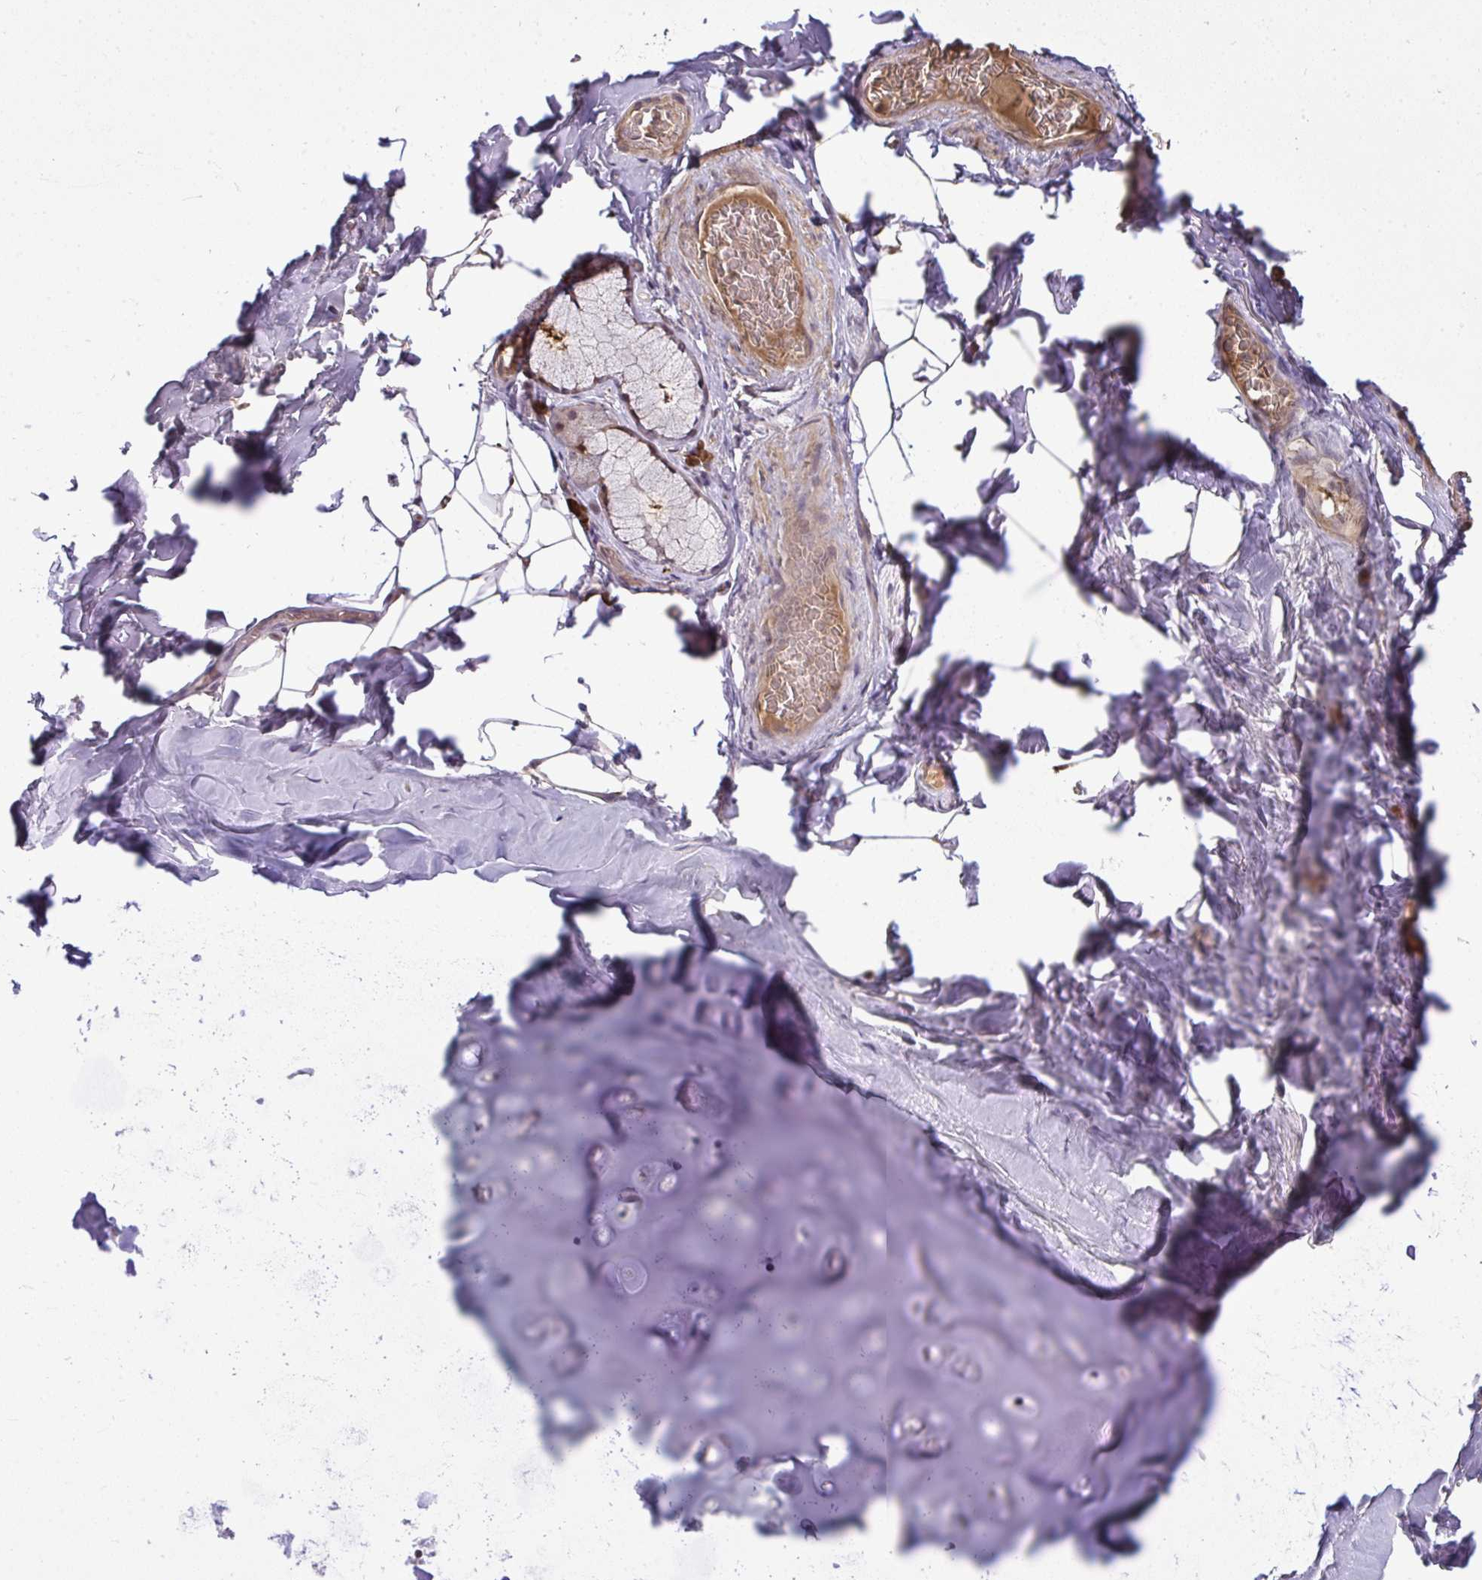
{"staining": {"intensity": "negative", "quantity": "none", "location": "none"}, "tissue": "adipose tissue", "cell_type": "Adipocytes", "image_type": "normal", "snomed": [{"axis": "morphology", "description": "Normal tissue, NOS"}, {"axis": "topography", "description": "Cartilage tissue"}, {"axis": "topography", "description": "Bronchus"}, {"axis": "topography", "description": "Peripheral nerve tissue"}], "caption": "A high-resolution image shows immunohistochemistry (IHC) staining of normal adipose tissue, which reveals no significant positivity in adipocytes.", "gene": "ZSCAN9", "patient": {"sex": "male", "age": 67}}